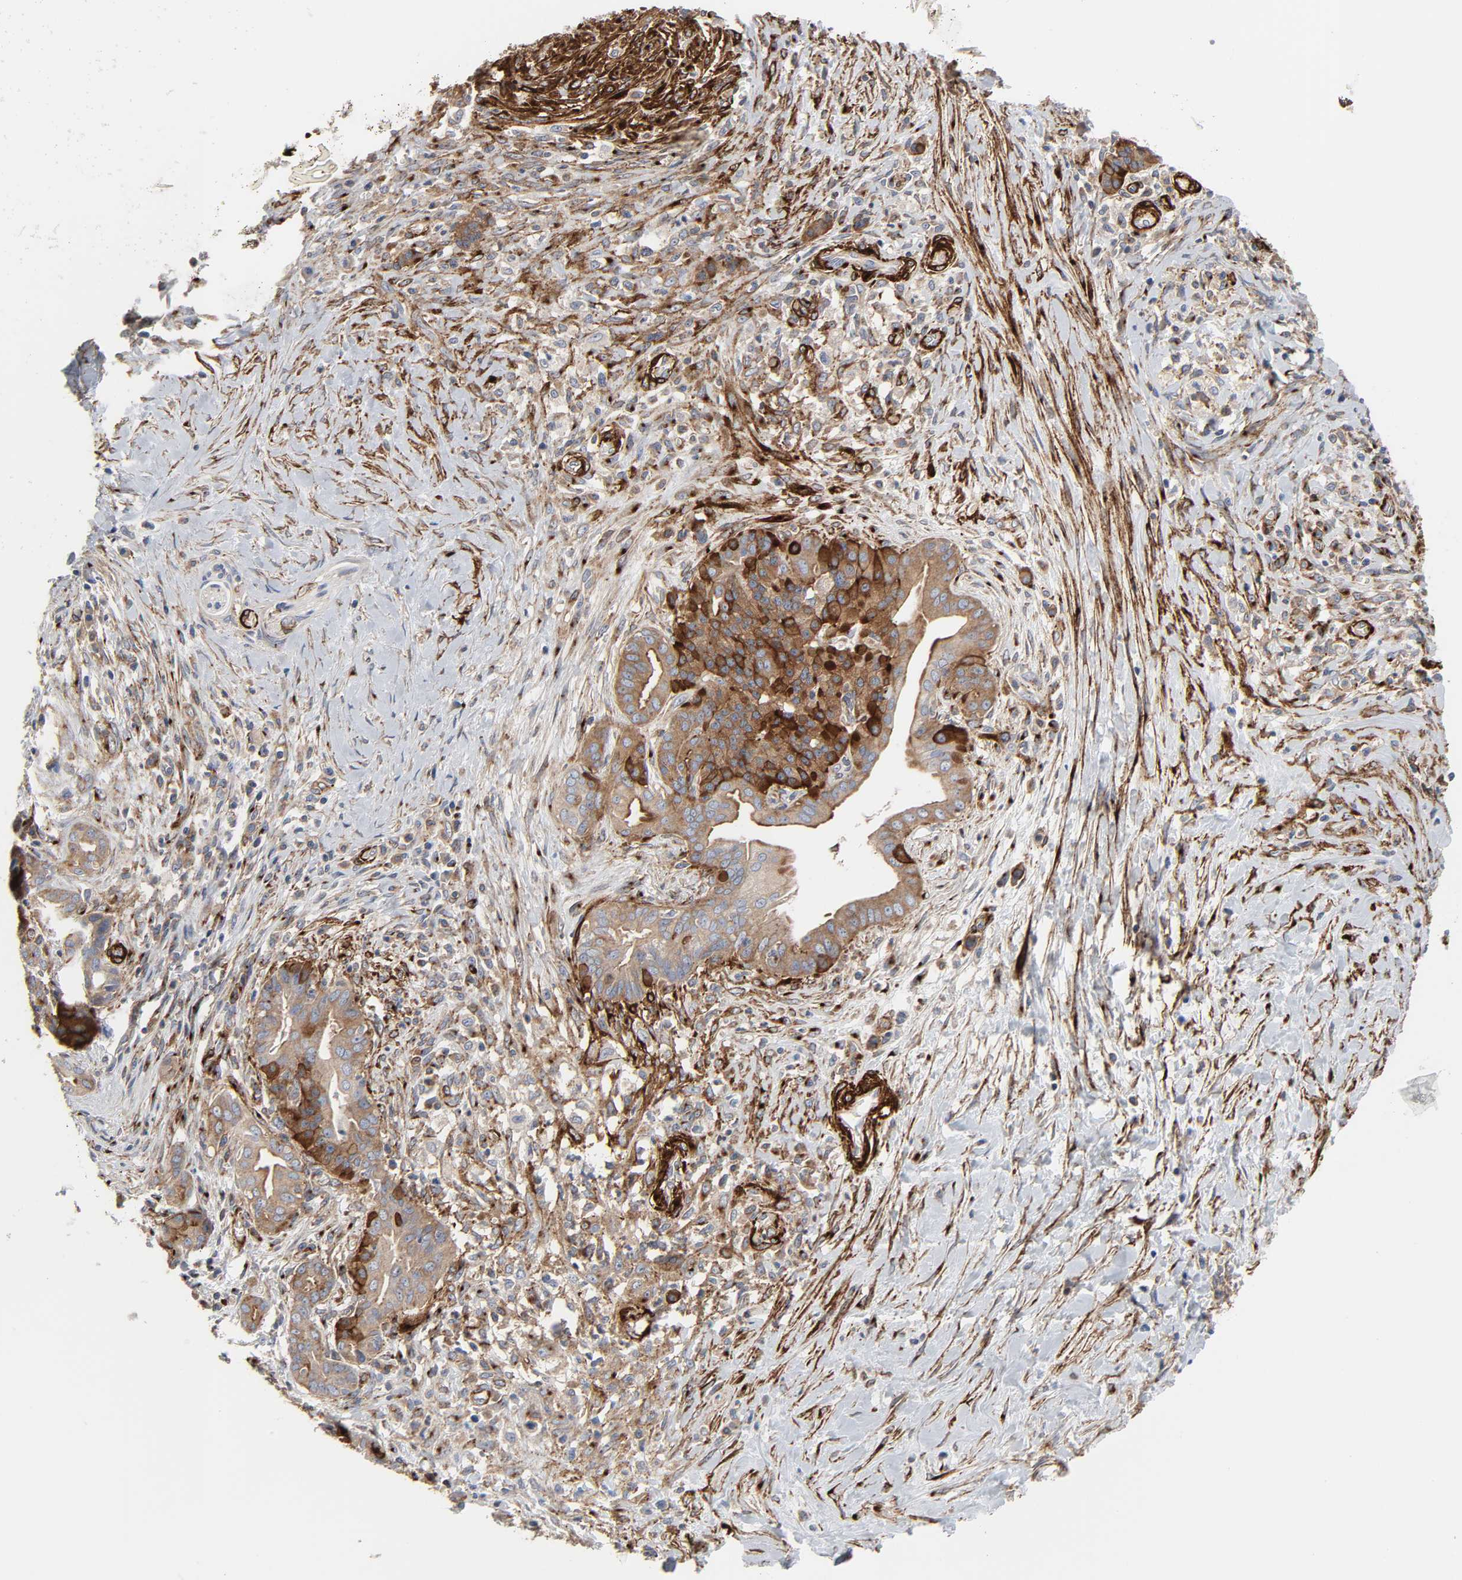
{"staining": {"intensity": "strong", "quantity": ">75%", "location": "cytoplasmic/membranous"}, "tissue": "pancreatic cancer", "cell_type": "Tumor cells", "image_type": "cancer", "snomed": [{"axis": "morphology", "description": "Adenocarcinoma, NOS"}, {"axis": "topography", "description": "Pancreas"}], "caption": "A brown stain labels strong cytoplasmic/membranous expression of a protein in pancreatic cancer (adenocarcinoma) tumor cells.", "gene": "ARHGAP1", "patient": {"sex": "male", "age": 59}}